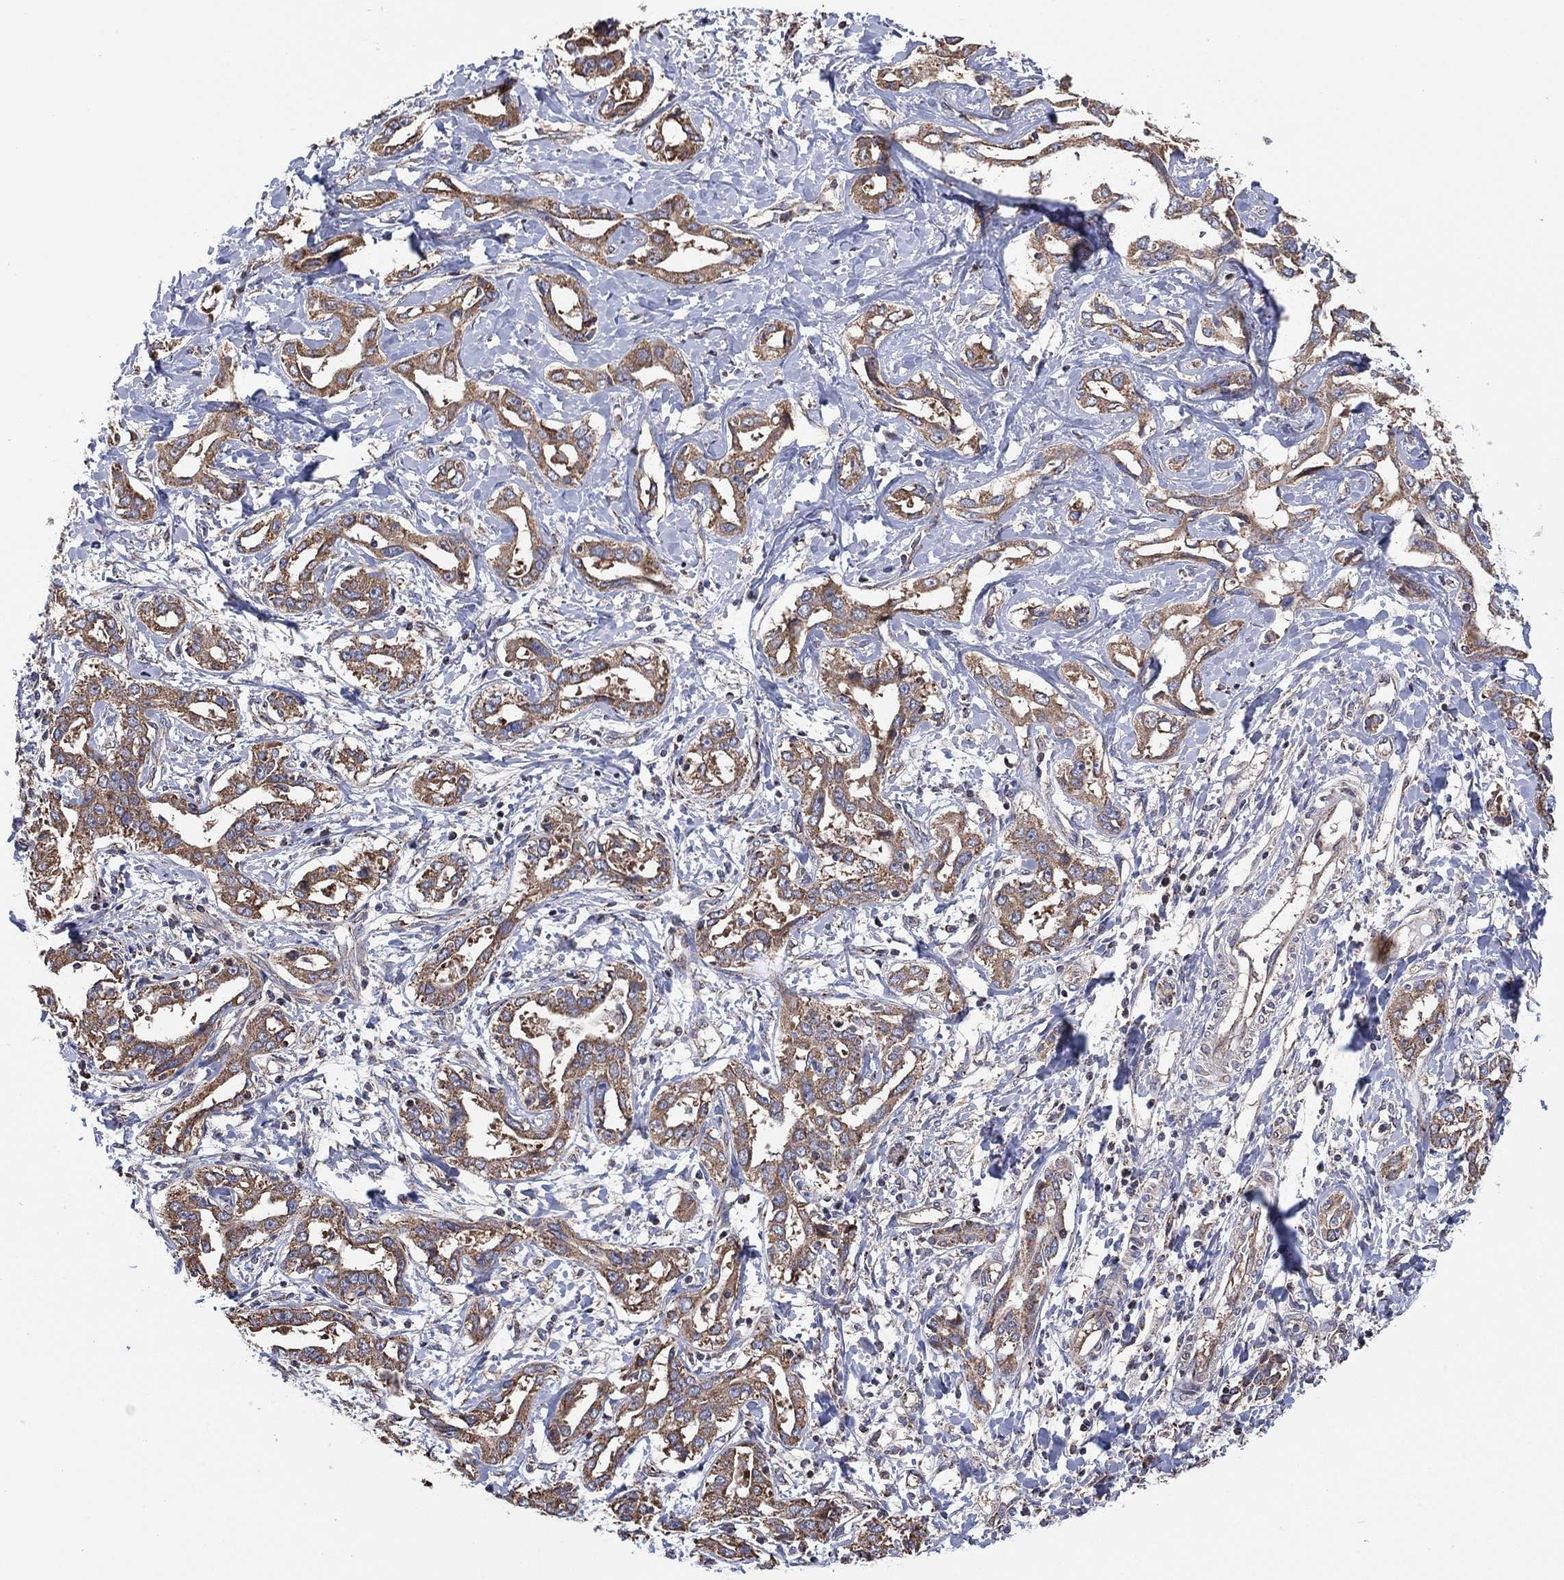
{"staining": {"intensity": "weak", "quantity": ">75%", "location": "cytoplasmic/membranous"}, "tissue": "liver cancer", "cell_type": "Tumor cells", "image_type": "cancer", "snomed": [{"axis": "morphology", "description": "Cholangiocarcinoma"}, {"axis": "topography", "description": "Liver"}], "caption": "The micrograph exhibits a brown stain indicating the presence of a protein in the cytoplasmic/membranous of tumor cells in cholangiocarcinoma (liver).", "gene": "PIDD1", "patient": {"sex": "male", "age": 59}}